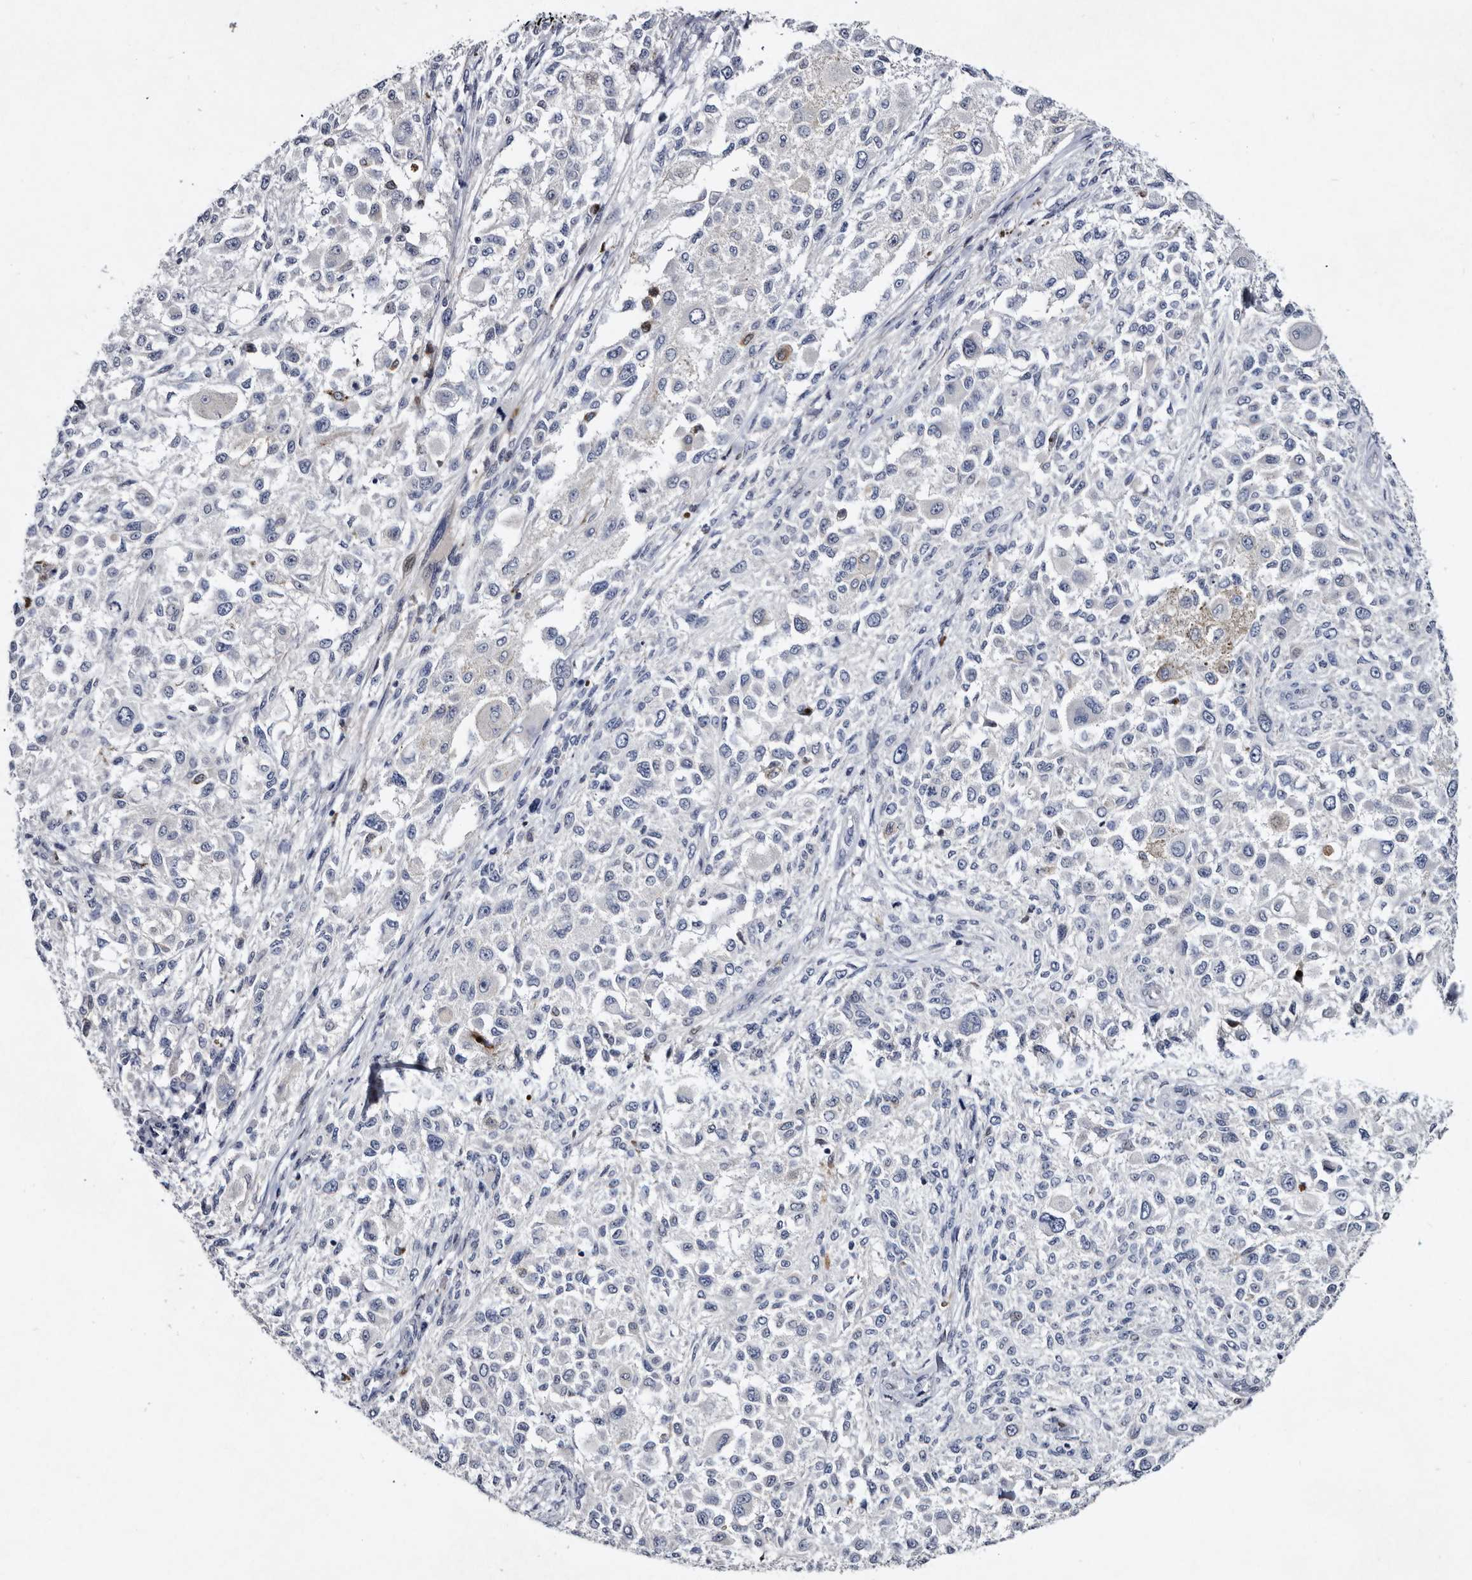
{"staining": {"intensity": "negative", "quantity": "none", "location": "none"}, "tissue": "melanoma", "cell_type": "Tumor cells", "image_type": "cancer", "snomed": [{"axis": "morphology", "description": "Necrosis, NOS"}, {"axis": "morphology", "description": "Malignant melanoma, NOS"}, {"axis": "topography", "description": "Skin"}], "caption": "A micrograph of malignant melanoma stained for a protein demonstrates no brown staining in tumor cells.", "gene": "SERPINB8", "patient": {"sex": "female", "age": 87}}